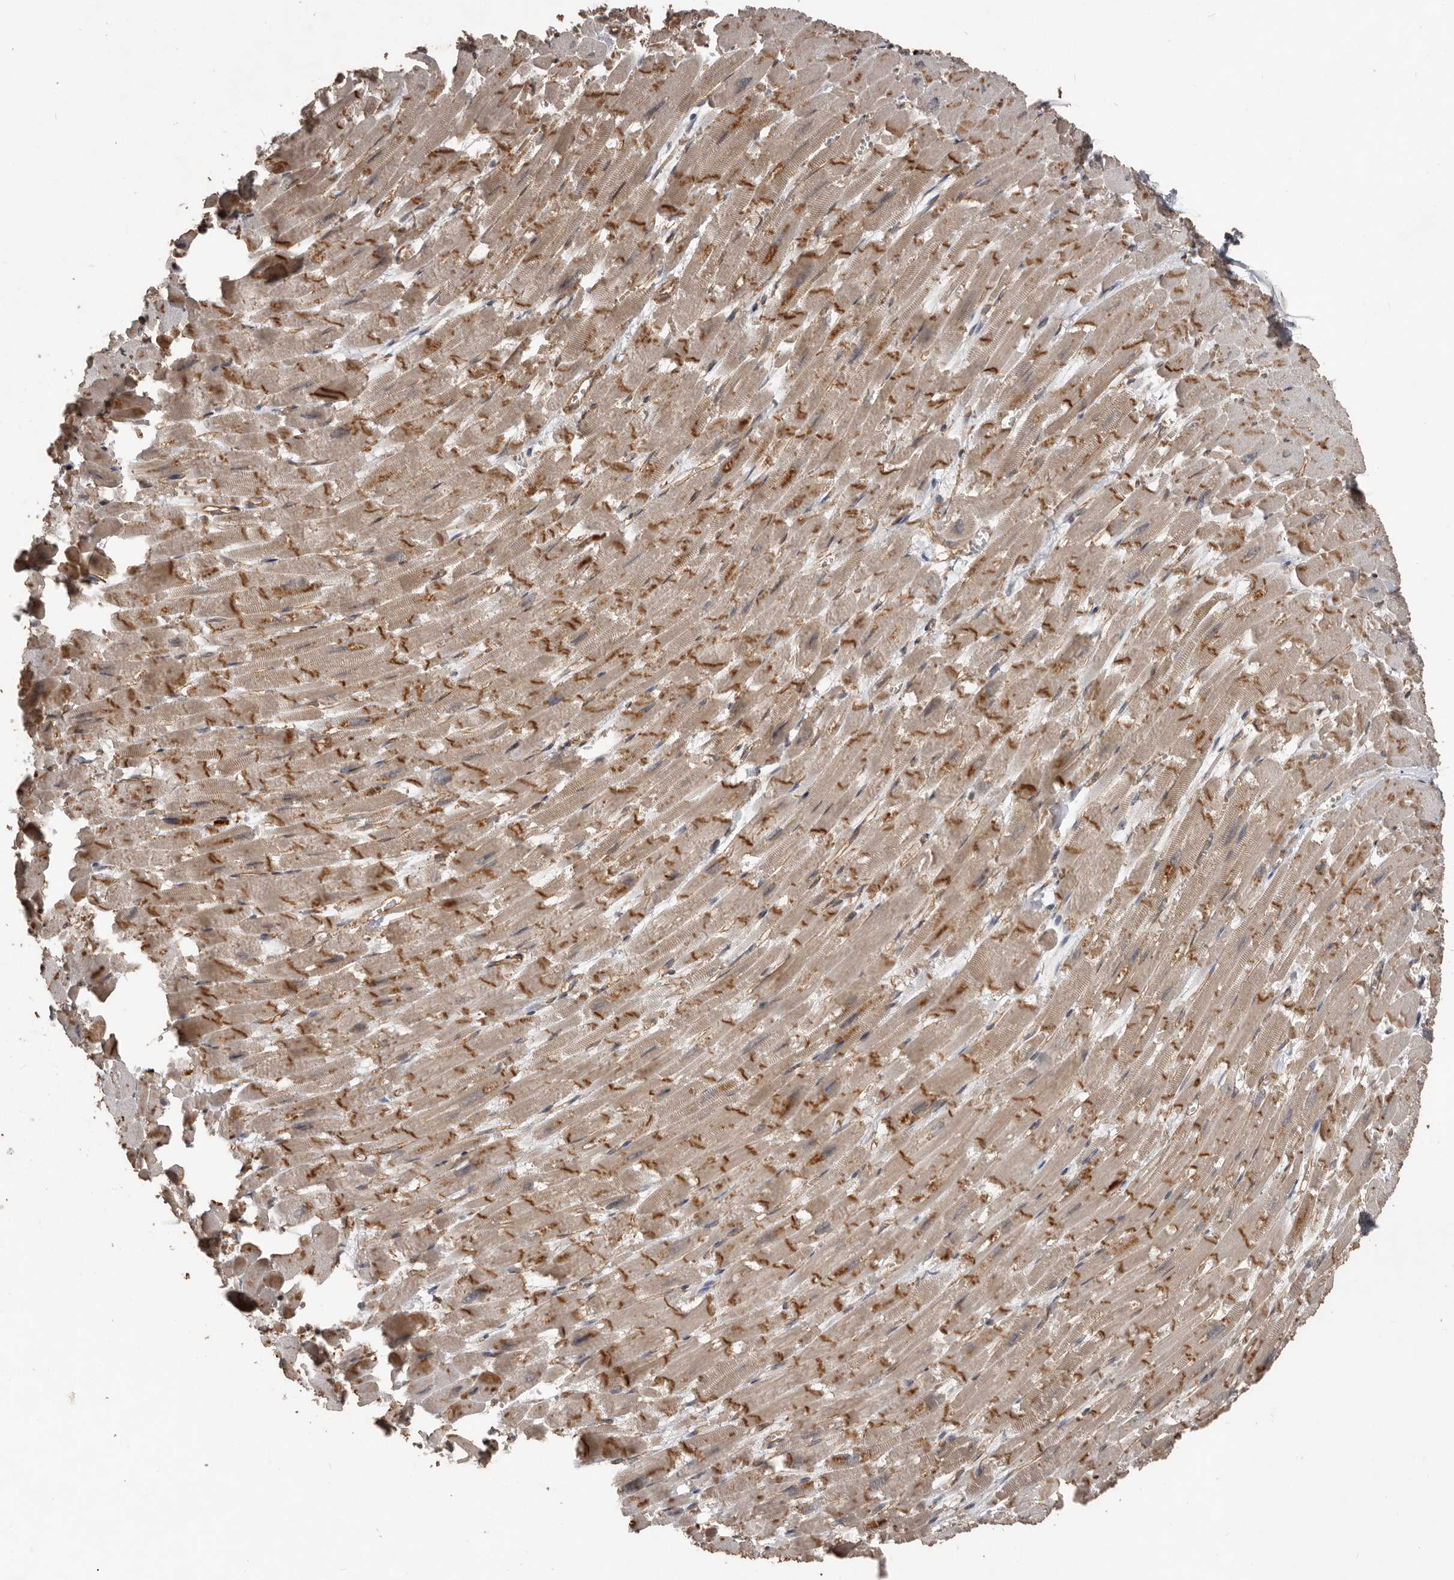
{"staining": {"intensity": "moderate", "quantity": "25%-75%", "location": "cytoplasmic/membranous"}, "tissue": "heart muscle", "cell_type": "Cardiomyocytes", "image_type": "normal", "snomed": [{"axis": "morphology", "description": "Normal tissue, NOS"}, {"axis": "topography", "description": "Heart"}], "caption": "A high-resolution histopathology image shows IHC staining of unremarkable heart muscle, which exhibits moderate cytoplasmic/membranous staining in about 25%-75% of cardiomyocytes.", "gene": "BAMBI", "patient": {"sex": "male", "age": 54}}